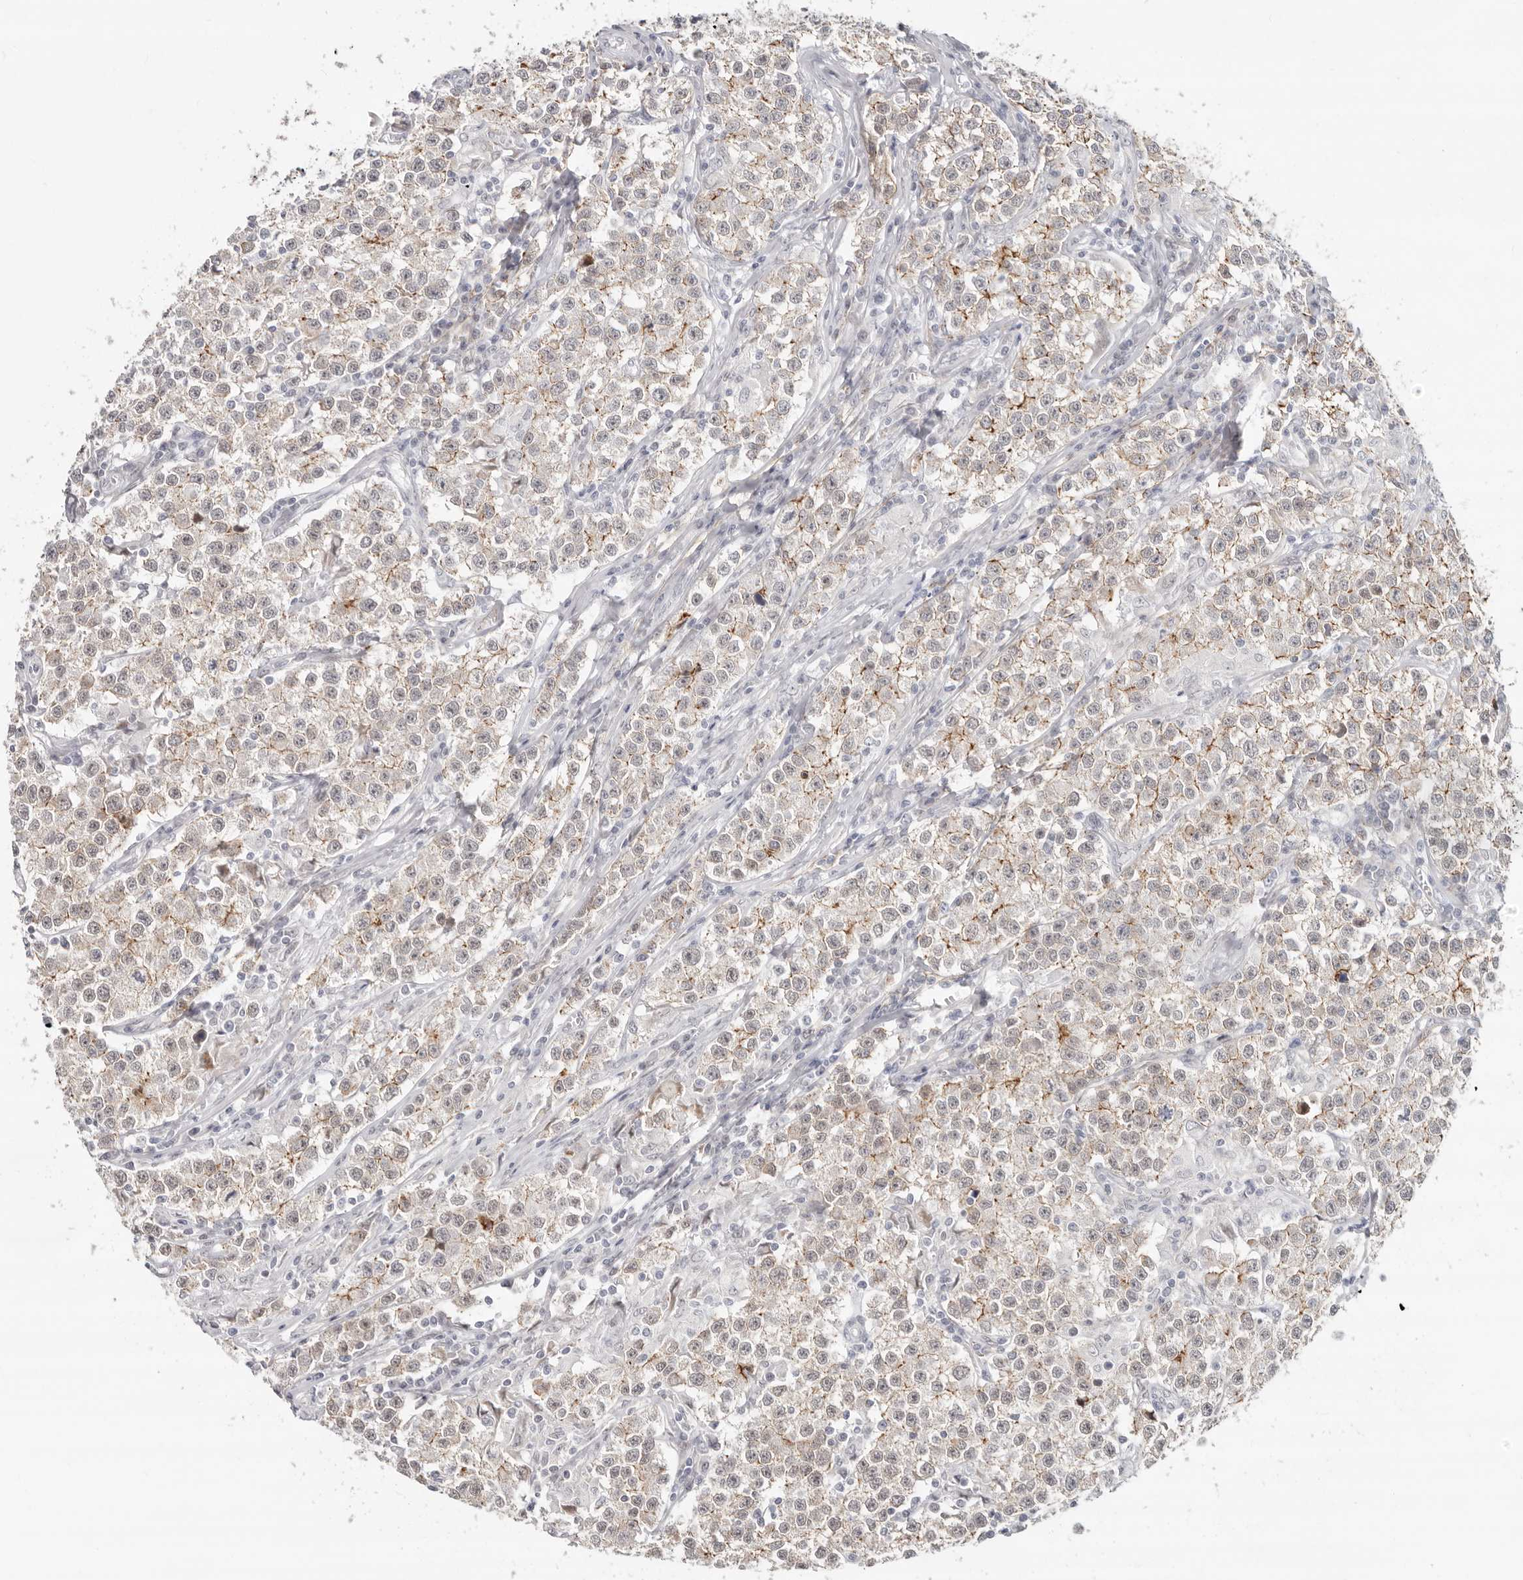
{"staining": {"intensity": "moderate", "quantity": "25%-75%", "location": "cytoplasmic/membranous"}, "tissue": "testis cancer", "cell_type": "Tumor cells", "image_type": "cancer", "snomed": [{"axis": "morphology", "description": "Seminoma, NOS"}, {"axis": "morphology", "description": "Carcinoma, Embryonal, NOS"}, {"axis": "topography", "description": "Testis"}], "caption": "Human embryonal carcinoma (testis) stained with a brown dye demonstrates moderate cytoplasmic/membranous positive staining in approximately 25%-75% of tumor cells.", "gene": "SZT2", "patient": {"sex": "male", "age": 43}}